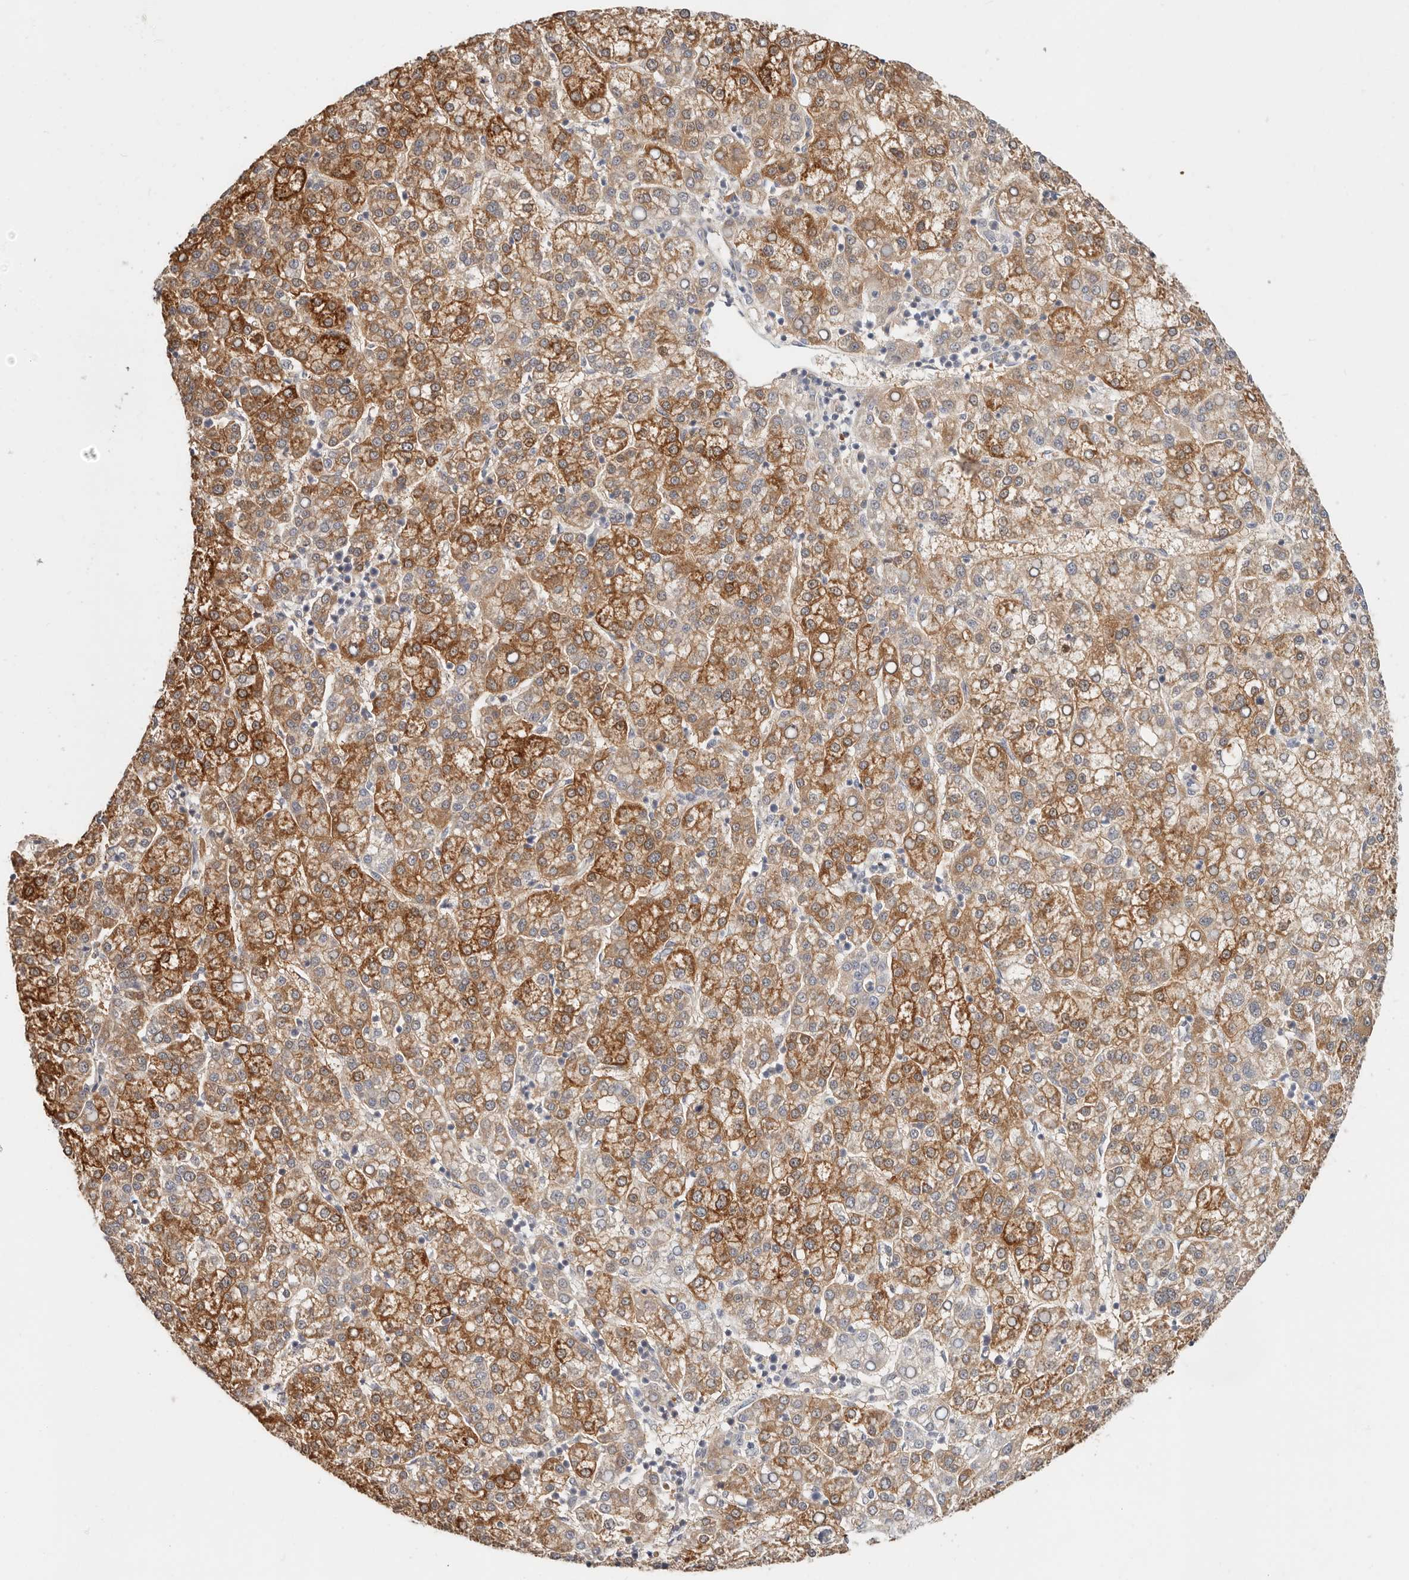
{"staining": {"intensity": "strong", "quantity": "25%-75%", "location": "cytoplasmic/membranous"}, "tissue": "liver cancer", "cell_type": "Tumor cells", "image_type": "cancer", "snomed": [{"axis": "morphology", "description": "Carcinoma, Hepatocellular, NOS"}, {"axis": "topography", "description": "Liver"}], "caption": "Immunohistochemical staining of liver cancer exhibits high levels of strong cytoplasmic/membranous protein staining in approximately 25%-75% of tumor cells. The protein of interest is shown in brown color, while the nuclei are stained blue.", "gene": "ZRANB1", "patient": {"sex": "female", "age": 58}}